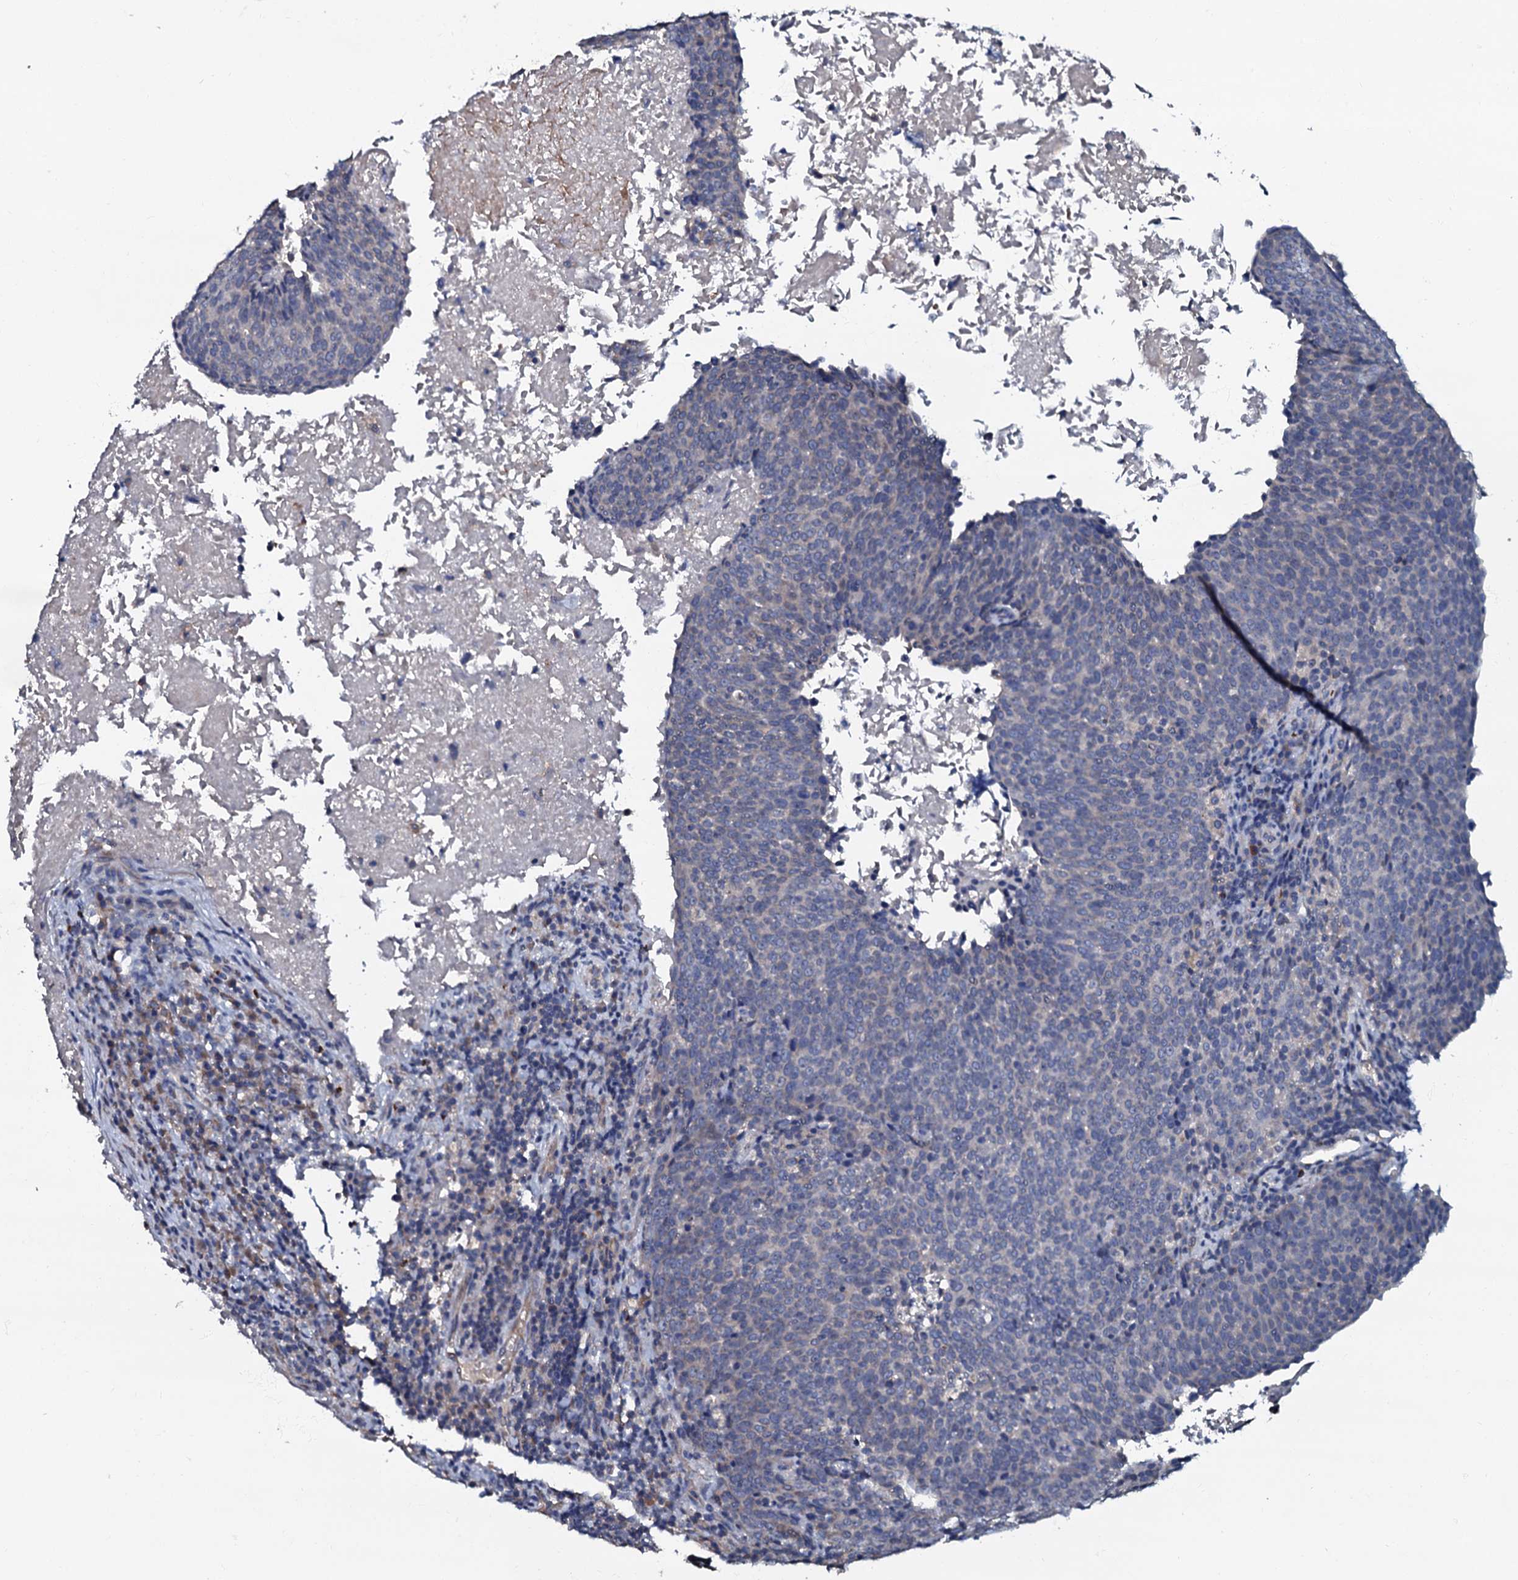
{"staining": {"intensity": "negative", "quantity": "none", "location": "none"}, "tissue": "head and neck cancer", "cell_type": "Tumor cells", "image_type": "cancer", "snomed": [{"axis": "morphology", "description": "Squamous cell carcinoma, NOS"}, {"axis": "morphology", "description": "Squamous cell carcinoma, metastatic, NOS"}, {"axis": "topography", "description": "Lymph node"}, {"axis": "topography", "description": "Head-Neck"}], "caption": "Head and neck cancer (squamous cell carcinoma) was stained to show a protein in brown. There is no significant positivity in tumor cells. (DAB IHC, high magnification).", "gene": "CPNE2", "patient": {"sex": "male", "age": 62}}